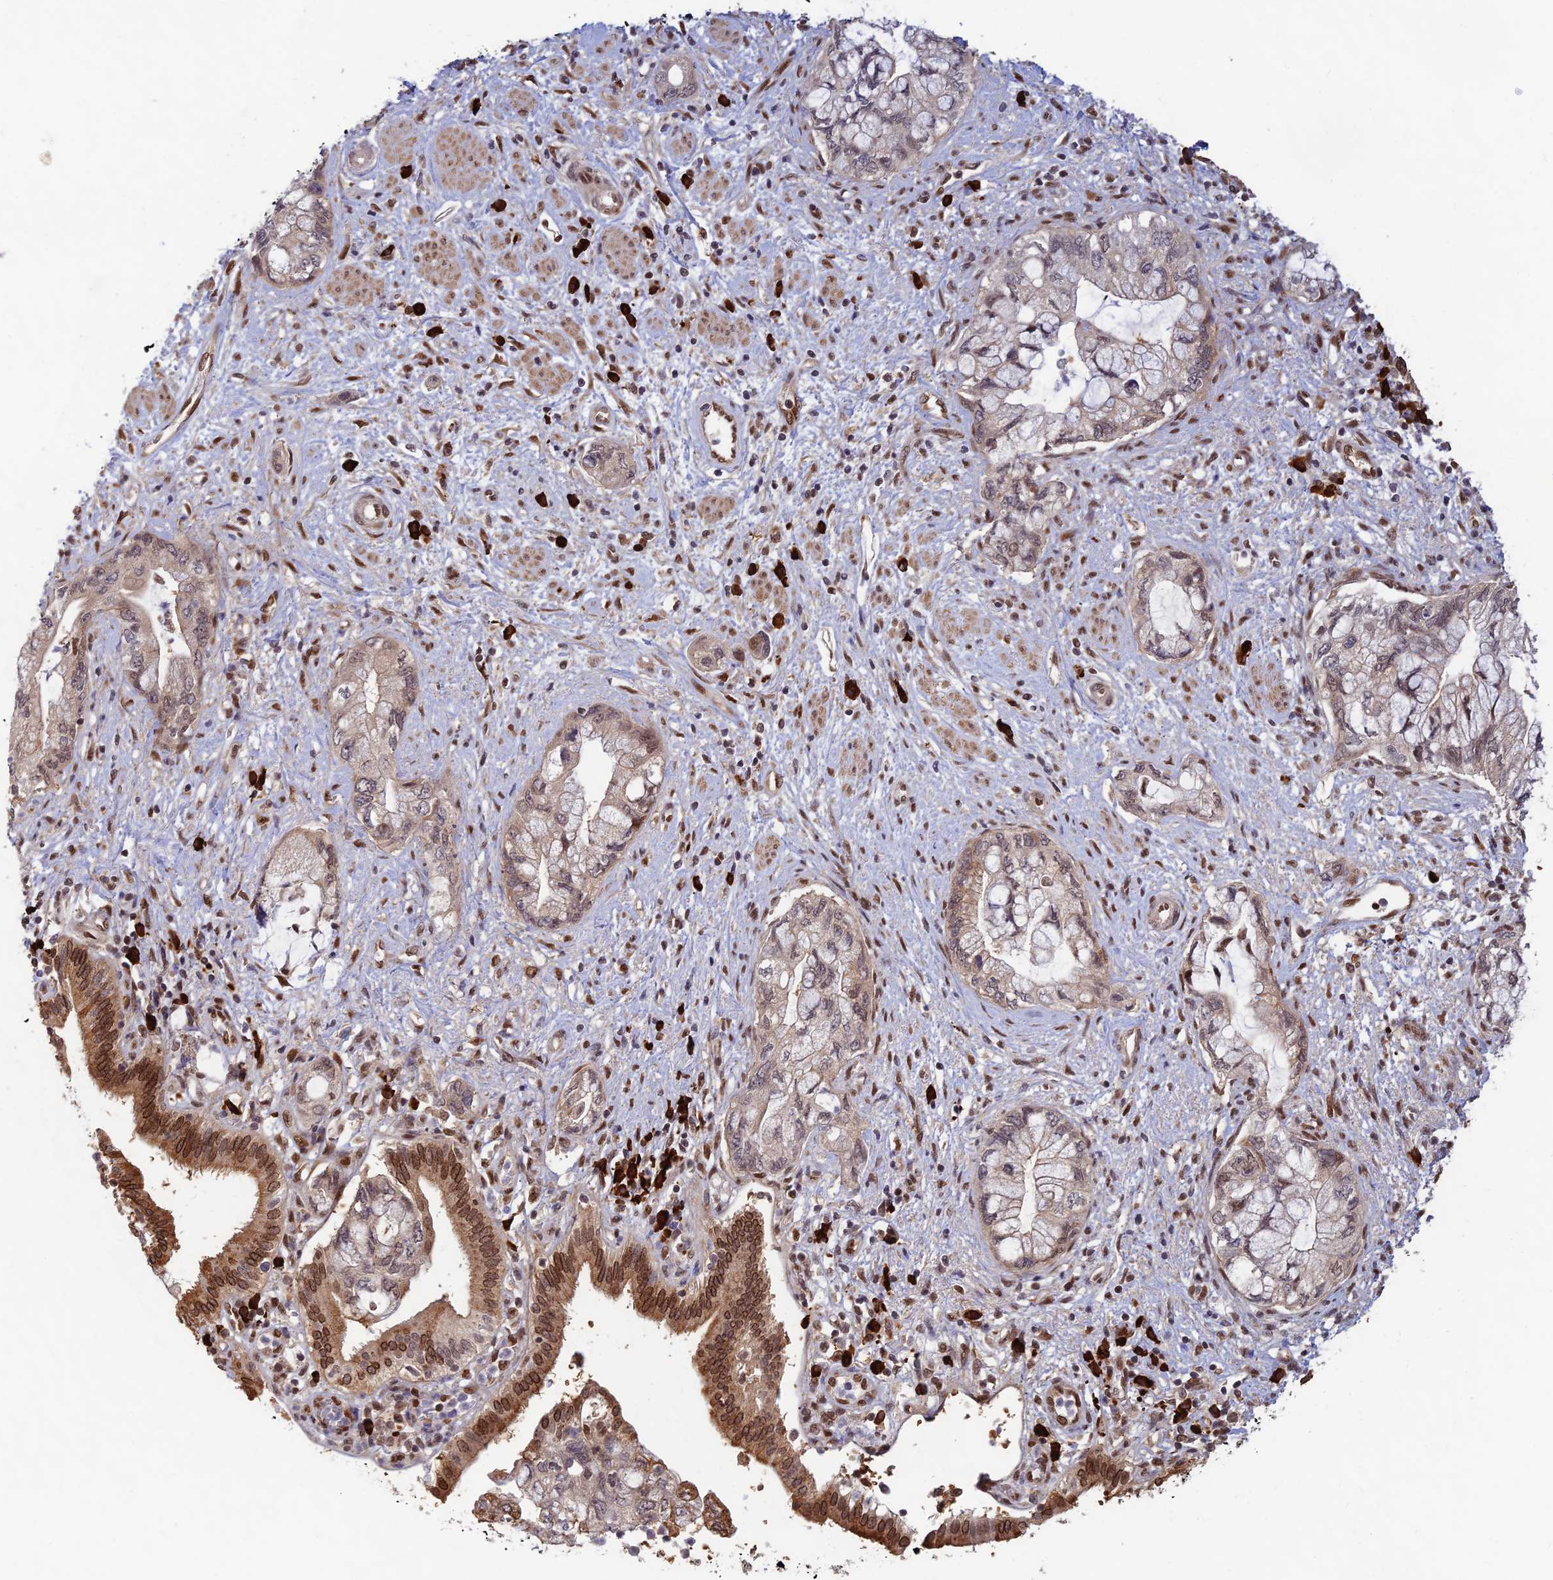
{"staining": {"intensity": "weak", "quantity": "25%-75%", "location": "cytoplasmic/membranous,nuclear"}, "tissue": "pancreatic cancer", "cell_type": "Tumor cells", "image_type": "cancer", "snomed": [{"axis": "morphology", "description": "Adenocarcinoma, NOS"}, {"axis": "topography", "description": "Pancreas"}], "caption": "High-power microscopy captured an IHC micrograph of pancreatic adenocarcinoma, revealing weak cytoplasmic/membranous and nuclear expression in about 25%-75% of tumor cells.", "gene": "ZNF565", "patient": {"sex": "female", "age": 73}}